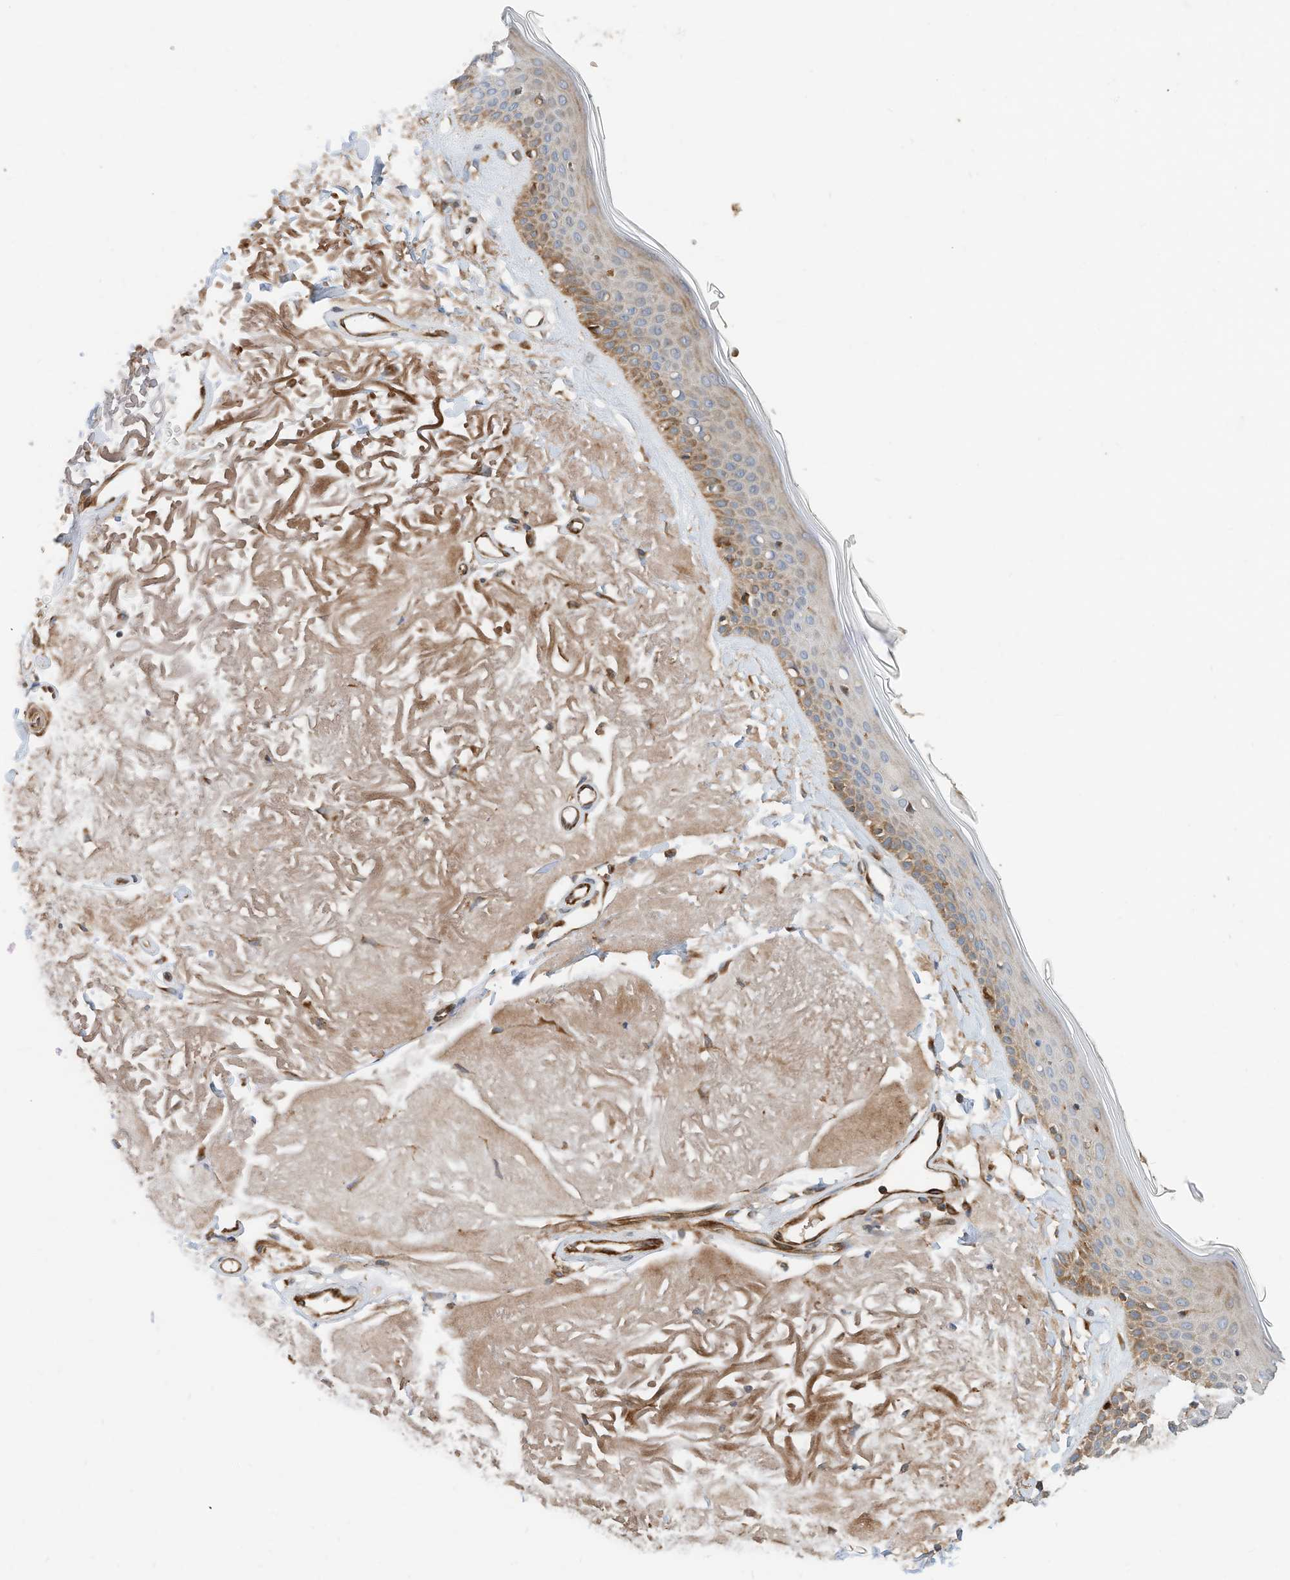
{"staining": {"intensity": "moderate", "quantity": ">75%", "location": "cytoplasmic/membranous"}, "tissue": "skin", "cell_type": "Fibroblasts", "image_type": "normal", "snomed": [{"axis": "morphology", "description": "Normal tissue, NOS"}, {"axis": "topography", "description": "Skin"}, {"axis": "topography", "description": "Skeletal muscle"}], "caption": "Human skin stained for a protein (brown) exhibits moderate cytoplasmic/membranous positive expression in about >75% of fibroblasts.", "gene": "CPAMD8", "patient": {"sex": "male", "age": 83}}